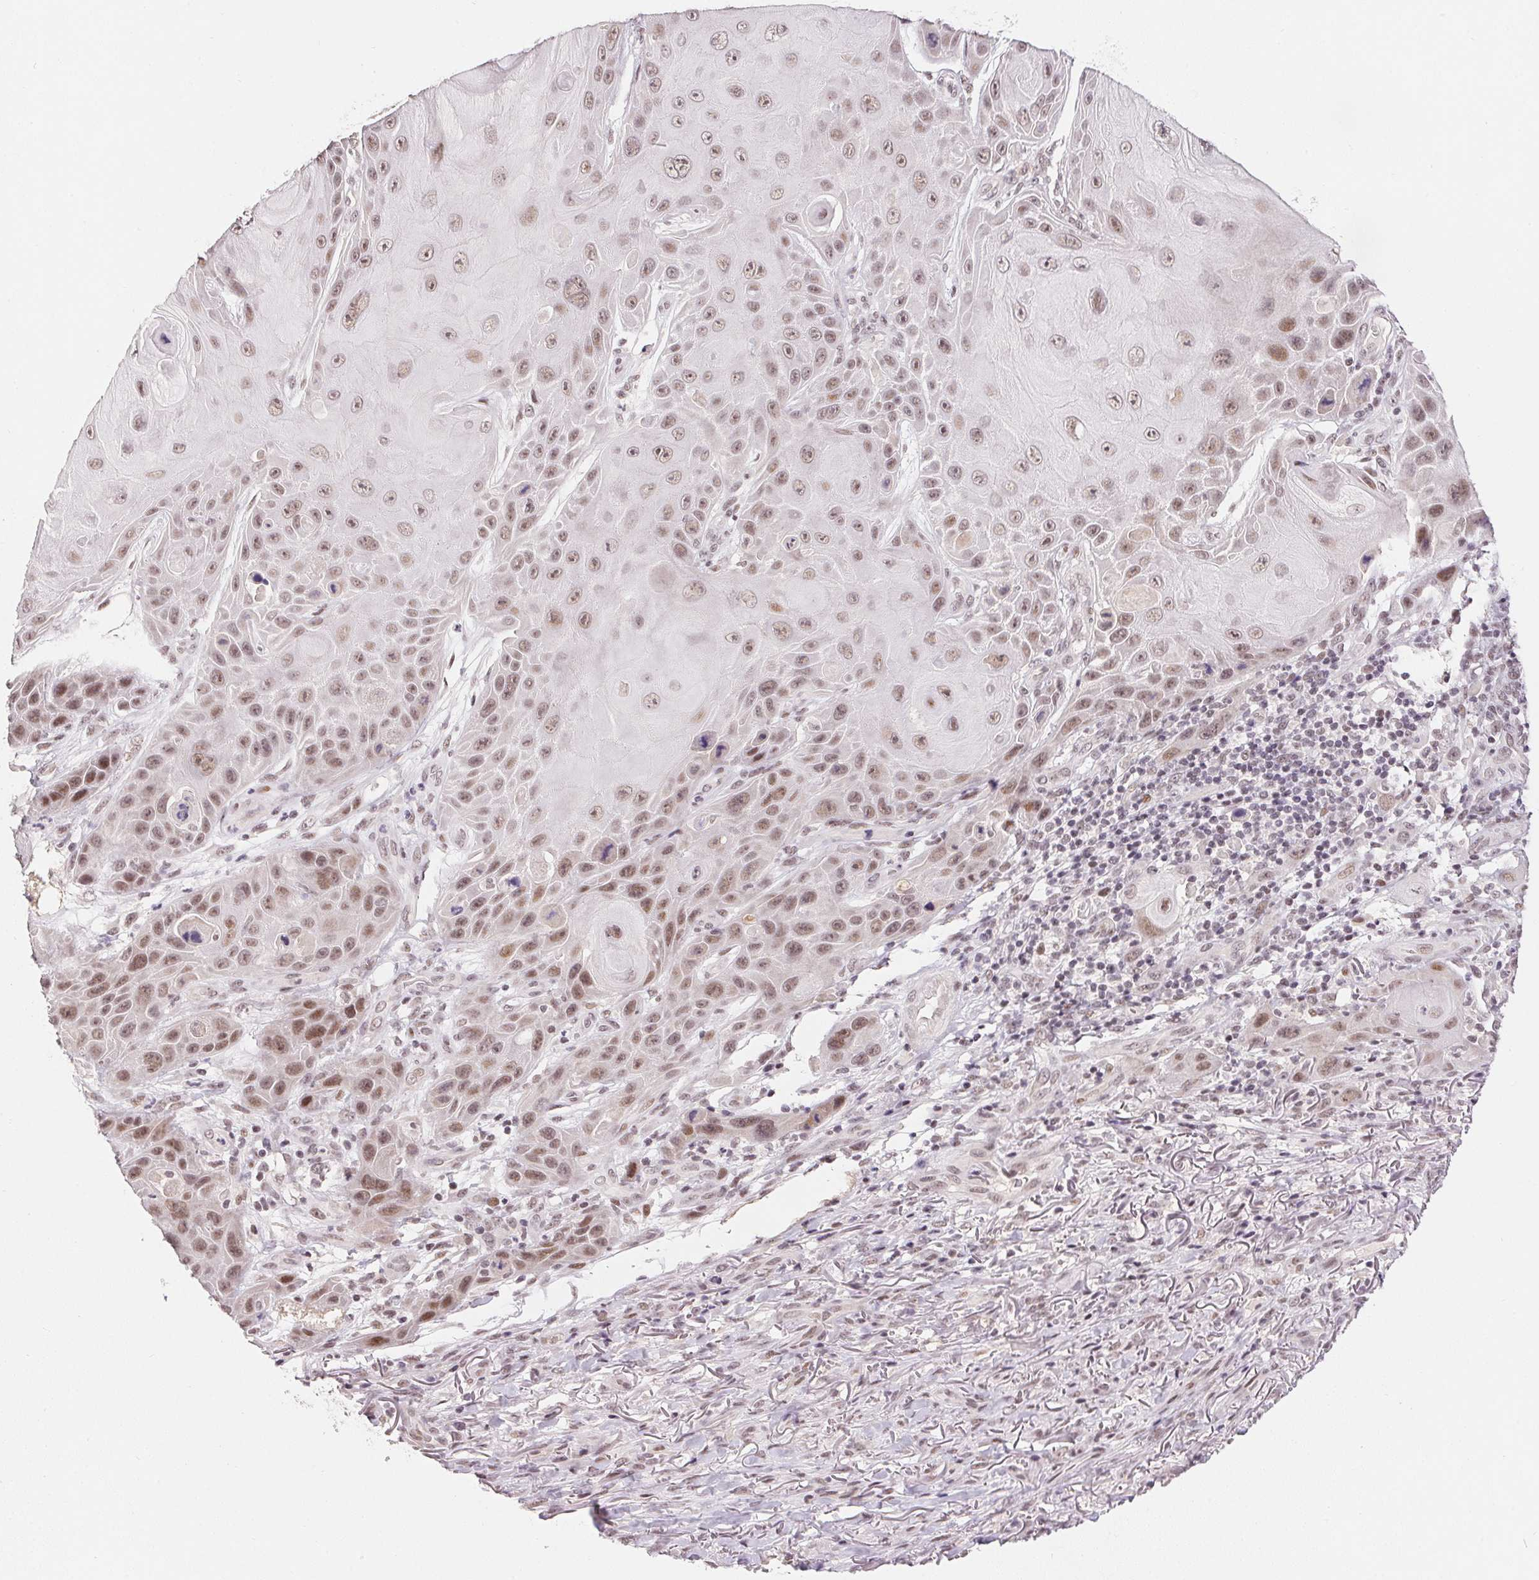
{"staining": {"intensity": "weak", "quantity": ">75%", "location": "nuclear"}, "tissue": "skin cancer", "cell_type": "Tumor cells", "image_type": "cancer", "snomed": [{"axis": "morphology", "description": "Squamous cell carcinoma, NOS"}, {"axis": "topography", "description": "Skin"}], "caption": "Skin cancer stained with a protein marker reveals weak staining in tumor cells.", "gene": "KDM4D", "patient": {"sex": "female", "age": 94}}